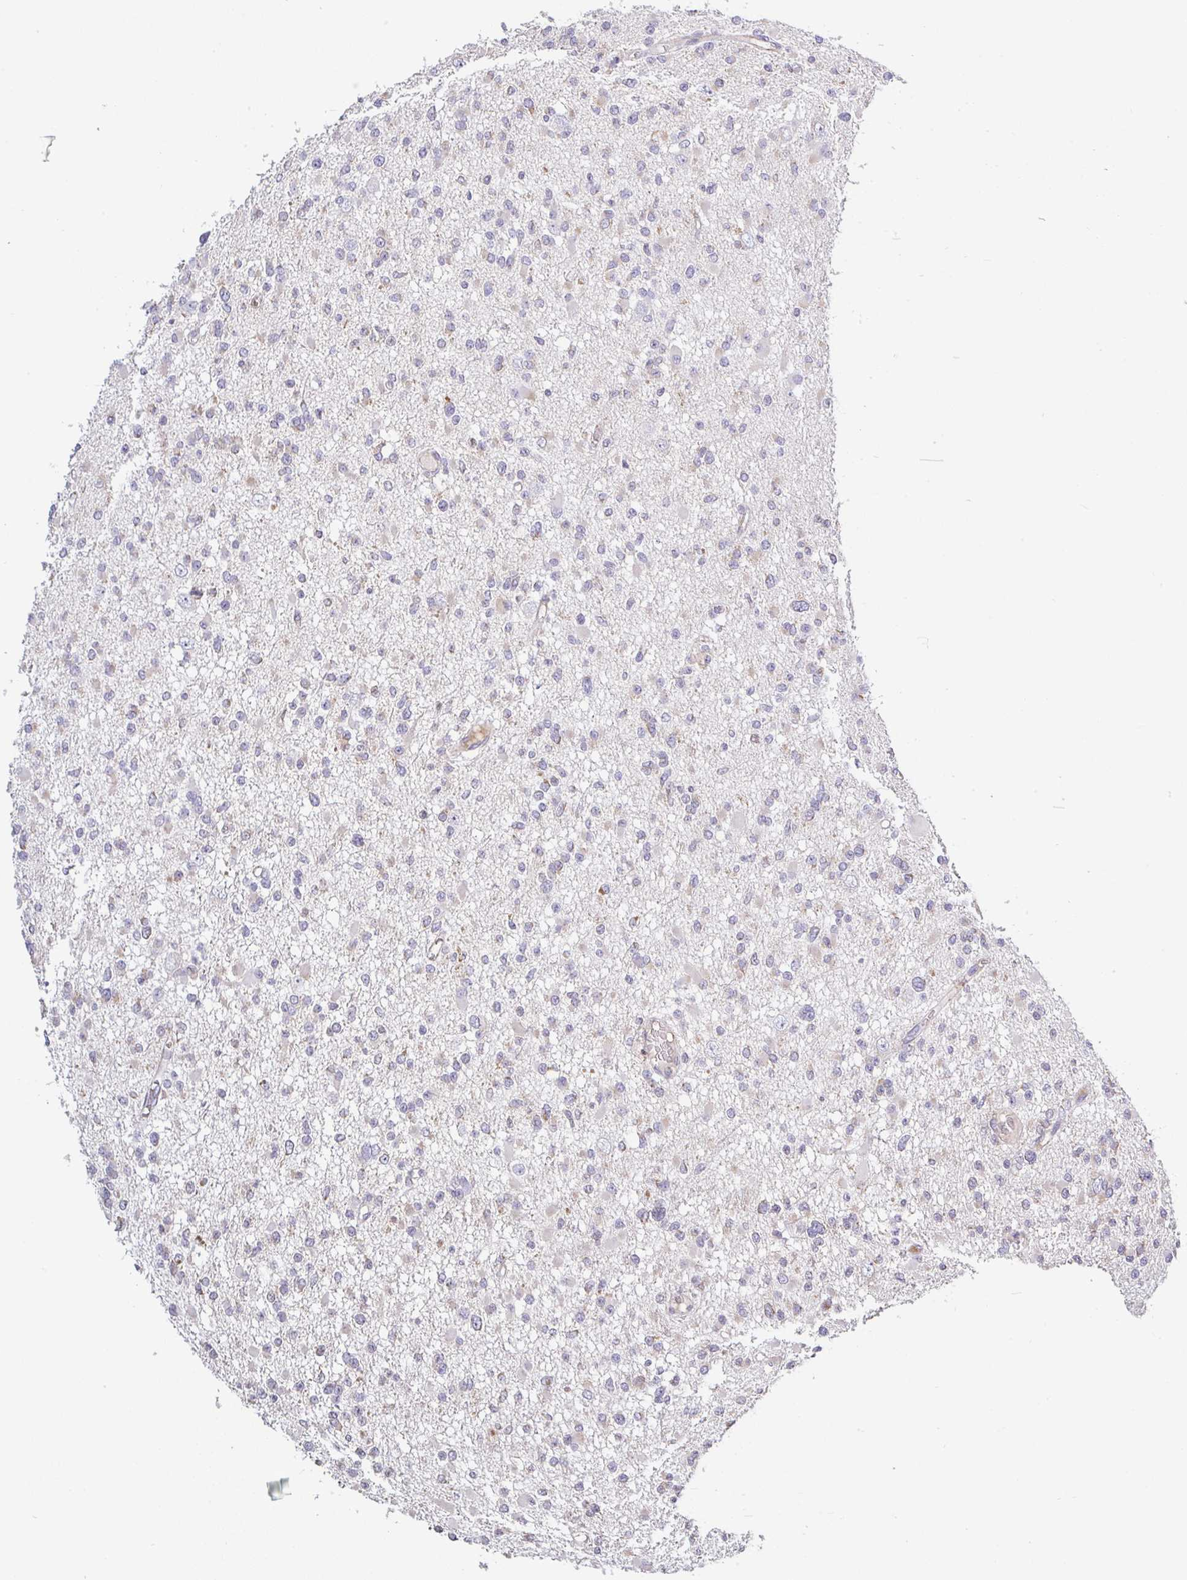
{"staining": {"intensity": "weak", "quantity": "<25%", "location": "cytoplasmic/membranous"}, "tissue": "glioma", "cell_type": "Tumor cells", "image_type": "cancer", "snomed": [{"axis": "morphology", "description": "Glioma, malignant, Low grade"}, {"axis": "topography", "description": "Brain"}], "caption": "DAB immunohistochemical staining of glioma reveals no significant positivity in tumor cells.", "gene": "PLCD4", "patient": {"sex": "female", "age": 22}}